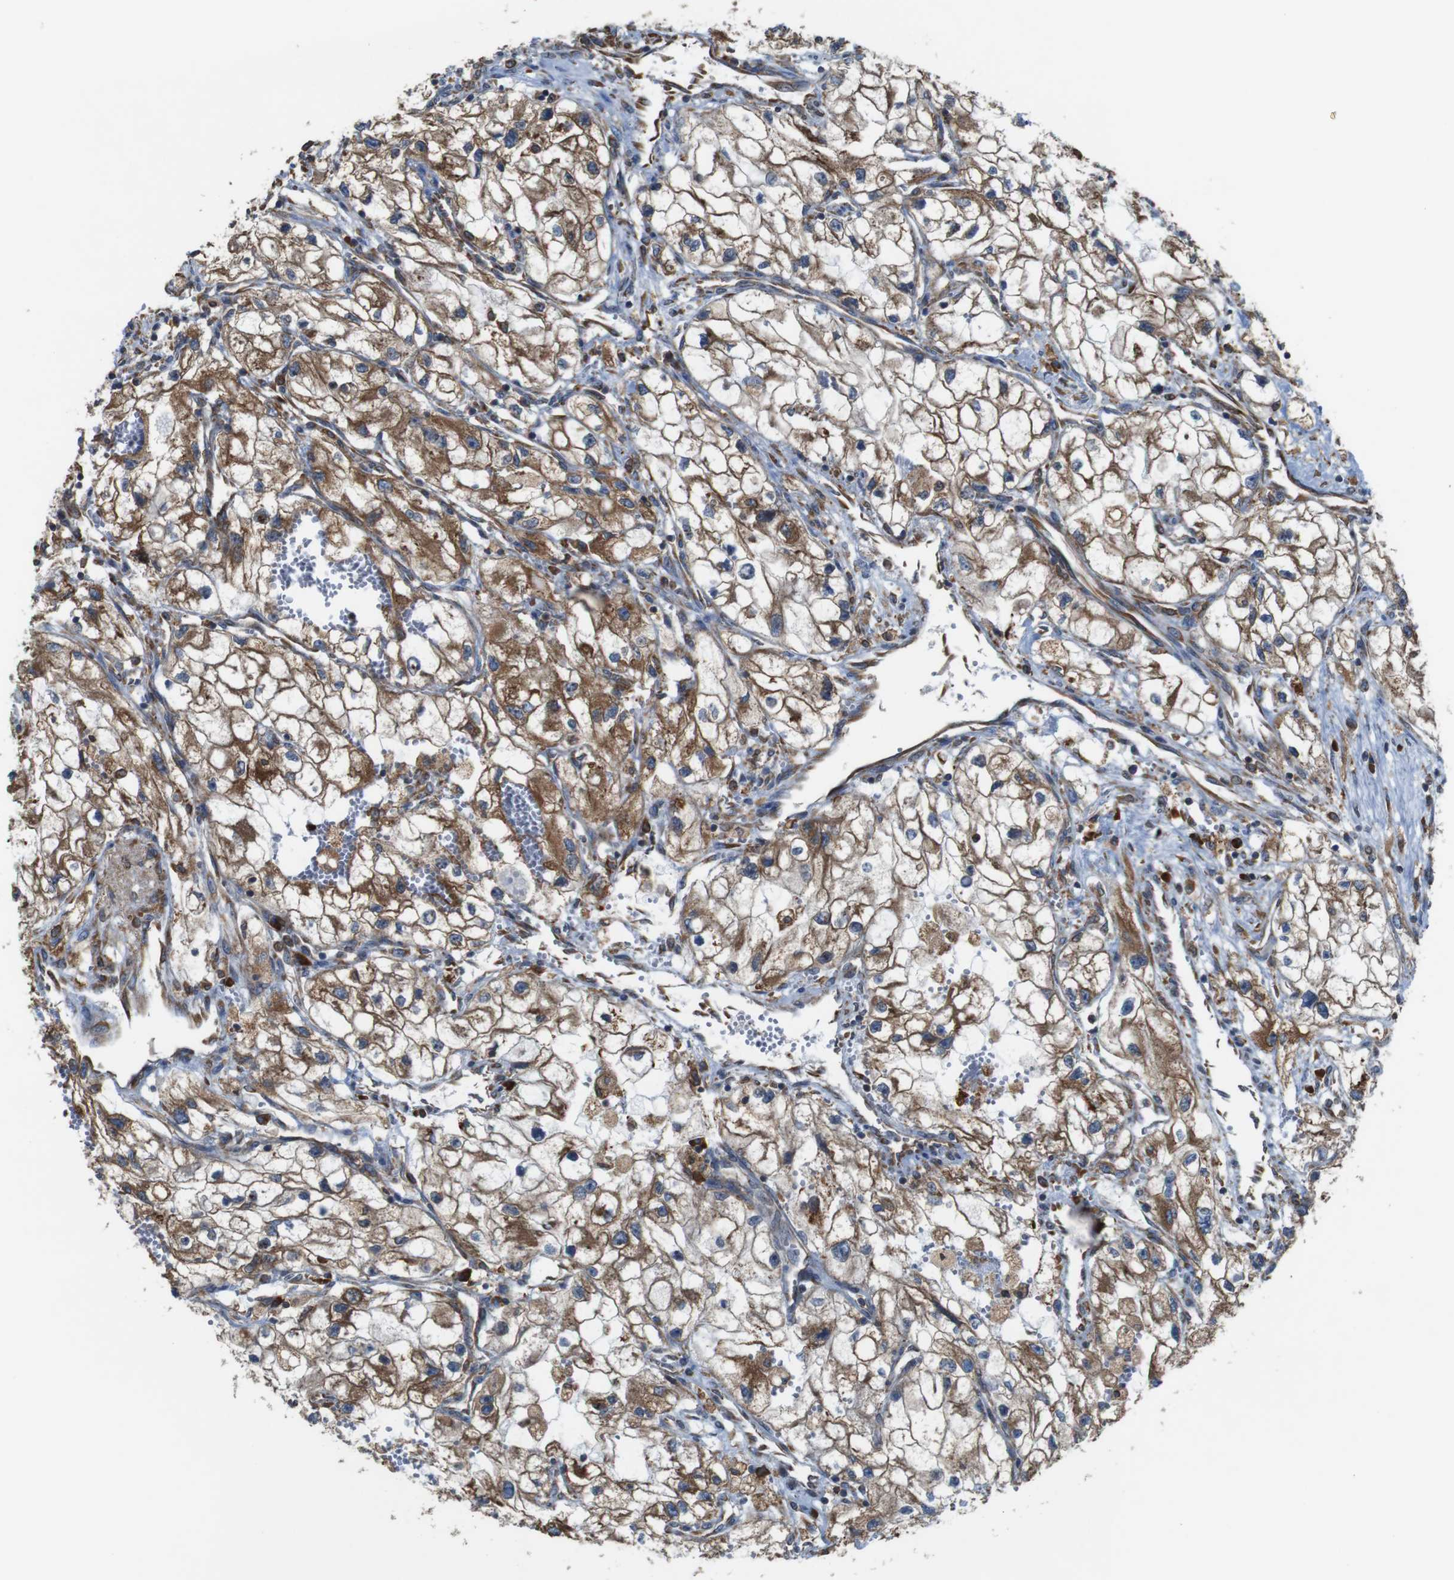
{"staining": {"intensity": "moderate", "quantity": ">75%", "location": "cytoplasmic/membranous"}, "tissue": "renal cancer", "cell_type": "Tumor cells", "image_type": "cancer", "snomed": [{"axis": "morphology", "description": "Adenocarcinoma, NOS"}, {"axis": "topography", "description": "Kidney"}], "caption": "About >75% of tumor cells in human renal cancer reveal moderate cytoplasmic/membranous protein positivity as visualized by brown immunohistochemical staining.", "gene": "UGGT1", "patient": {"sex": "female", "age": 70}}